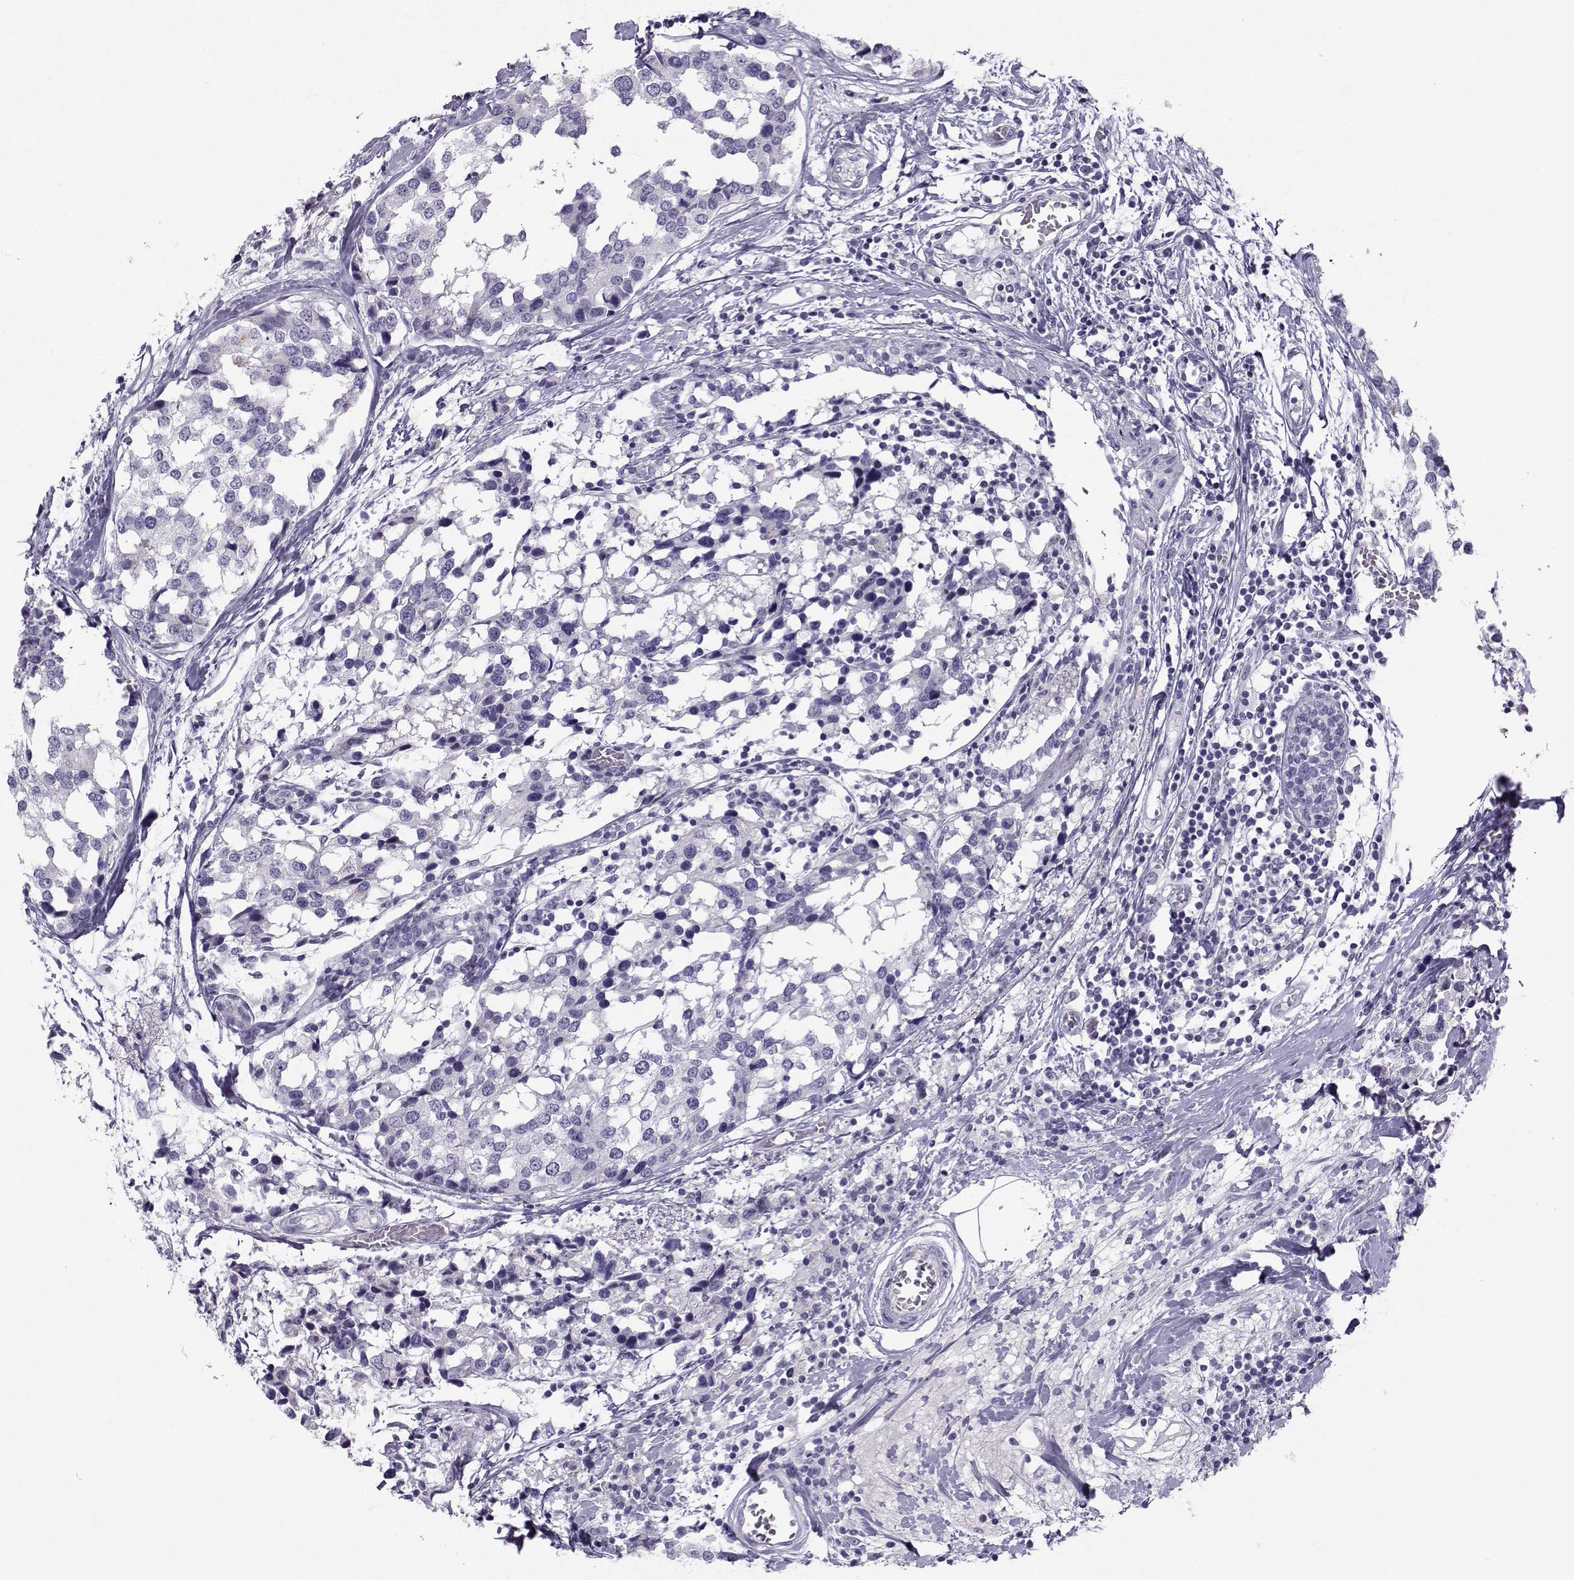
{"staining": {"intensity": "negative", "quantity": "none", "location": "none"}, "tissue": "breast cancer", "cell_type": "Tumor cells", "image_type": "cancer", "snomed": [{"axis": "morphology", "description": "Lobular carcinoma"}, {"axis": "topography", "description": "Breast"}], "caption": "Tumor cells are negative for protein expression in human breast cancer (lobular carcinoma).", "gene": "ARMC2", "patient": {"sex": "female", "age": 59}}